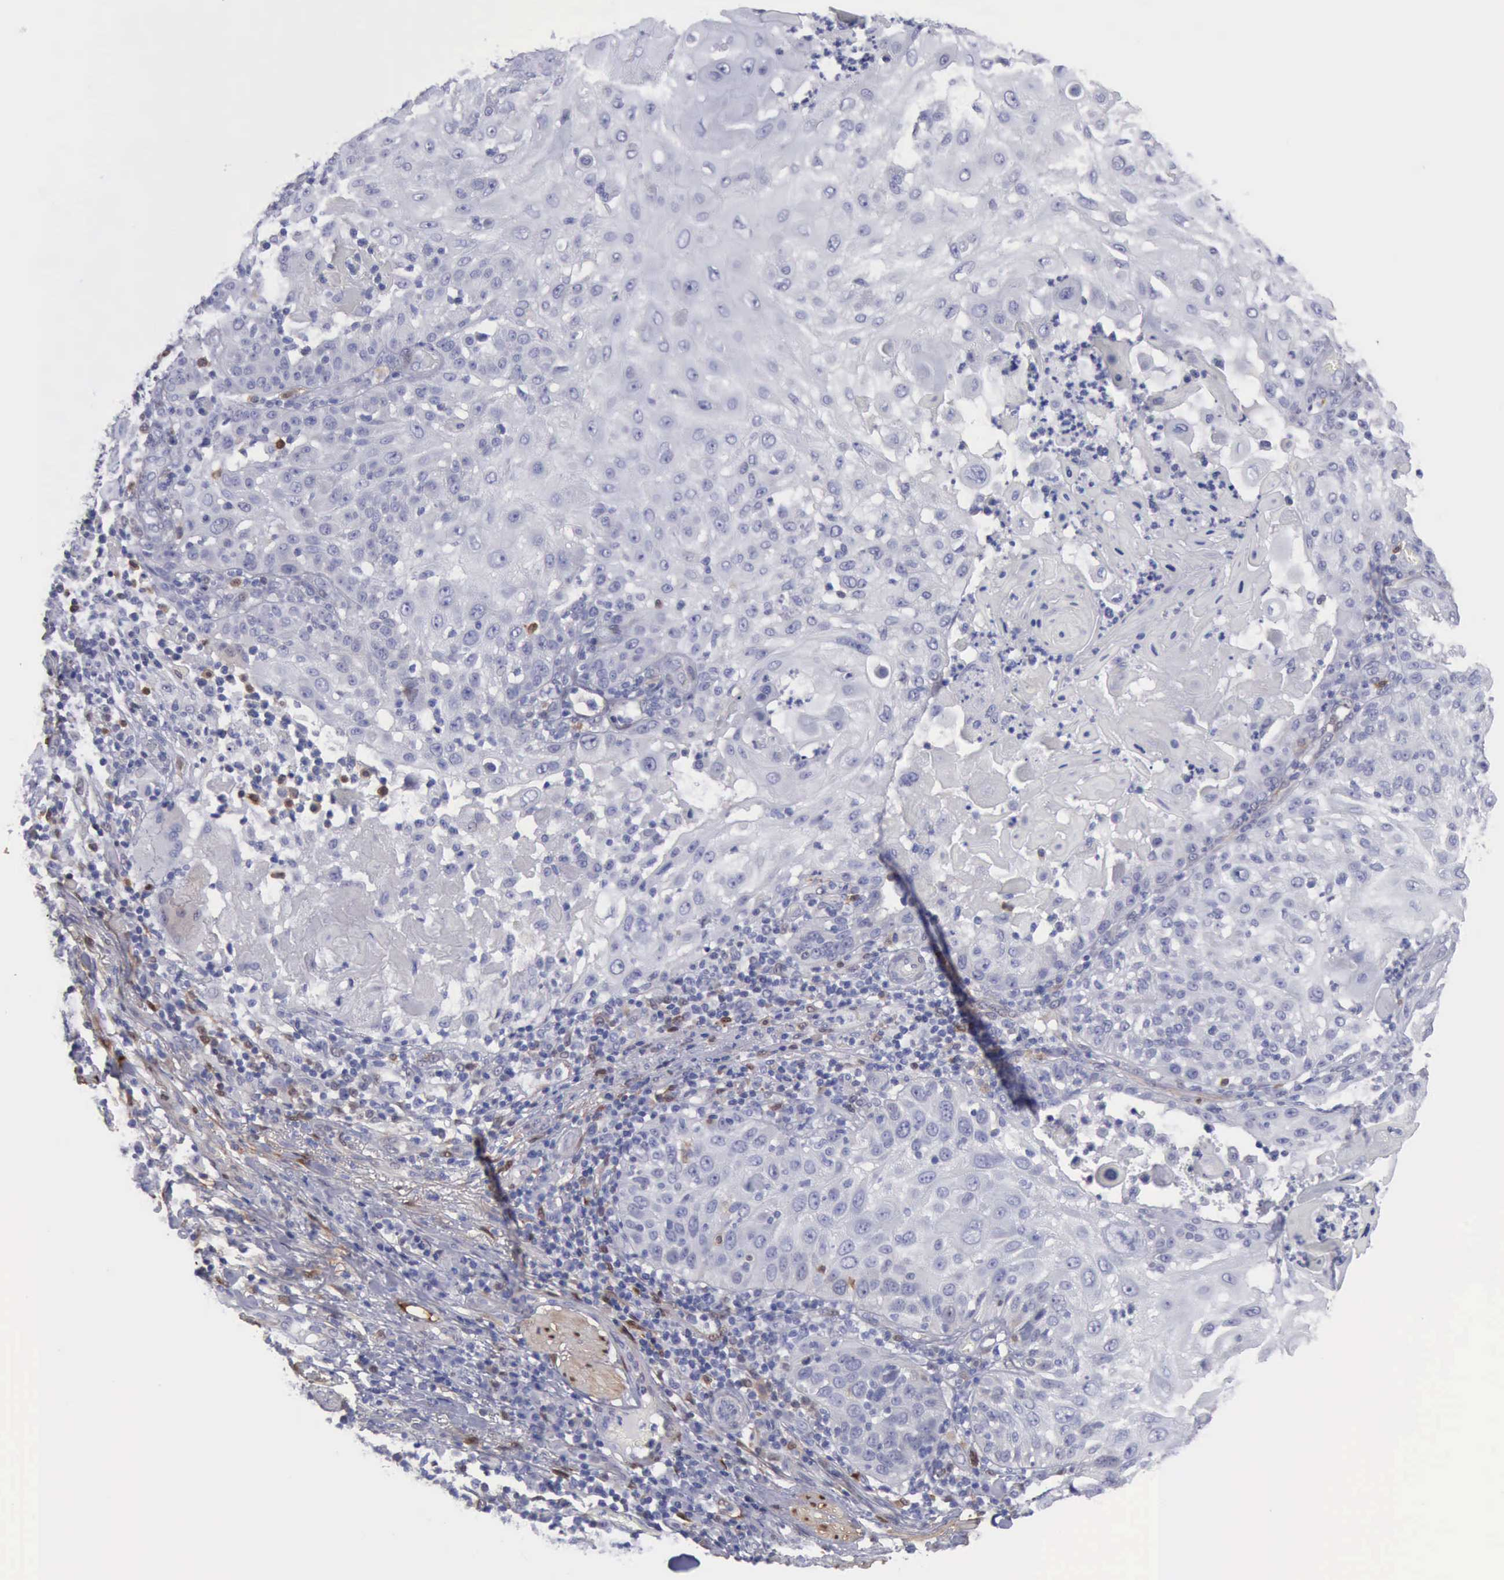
{"staining": {"intensity": "negative", "quantity": "none", "location": "none"}, "tissue": "skin cancer", "cell_type": "Tumor cells", "image_type": "cancer", "snomed": [{"axis": "morphology", "description": "Squamous cell carcinoma, NOS"}, {"axis": "topography", "description": "Skin"}], "caption": "This is an IHC photomicrograph of skin cancer. There is no staining in tumor cells.", "gene": "FHL1", "patient": {"sex": "female", "age": 89}}